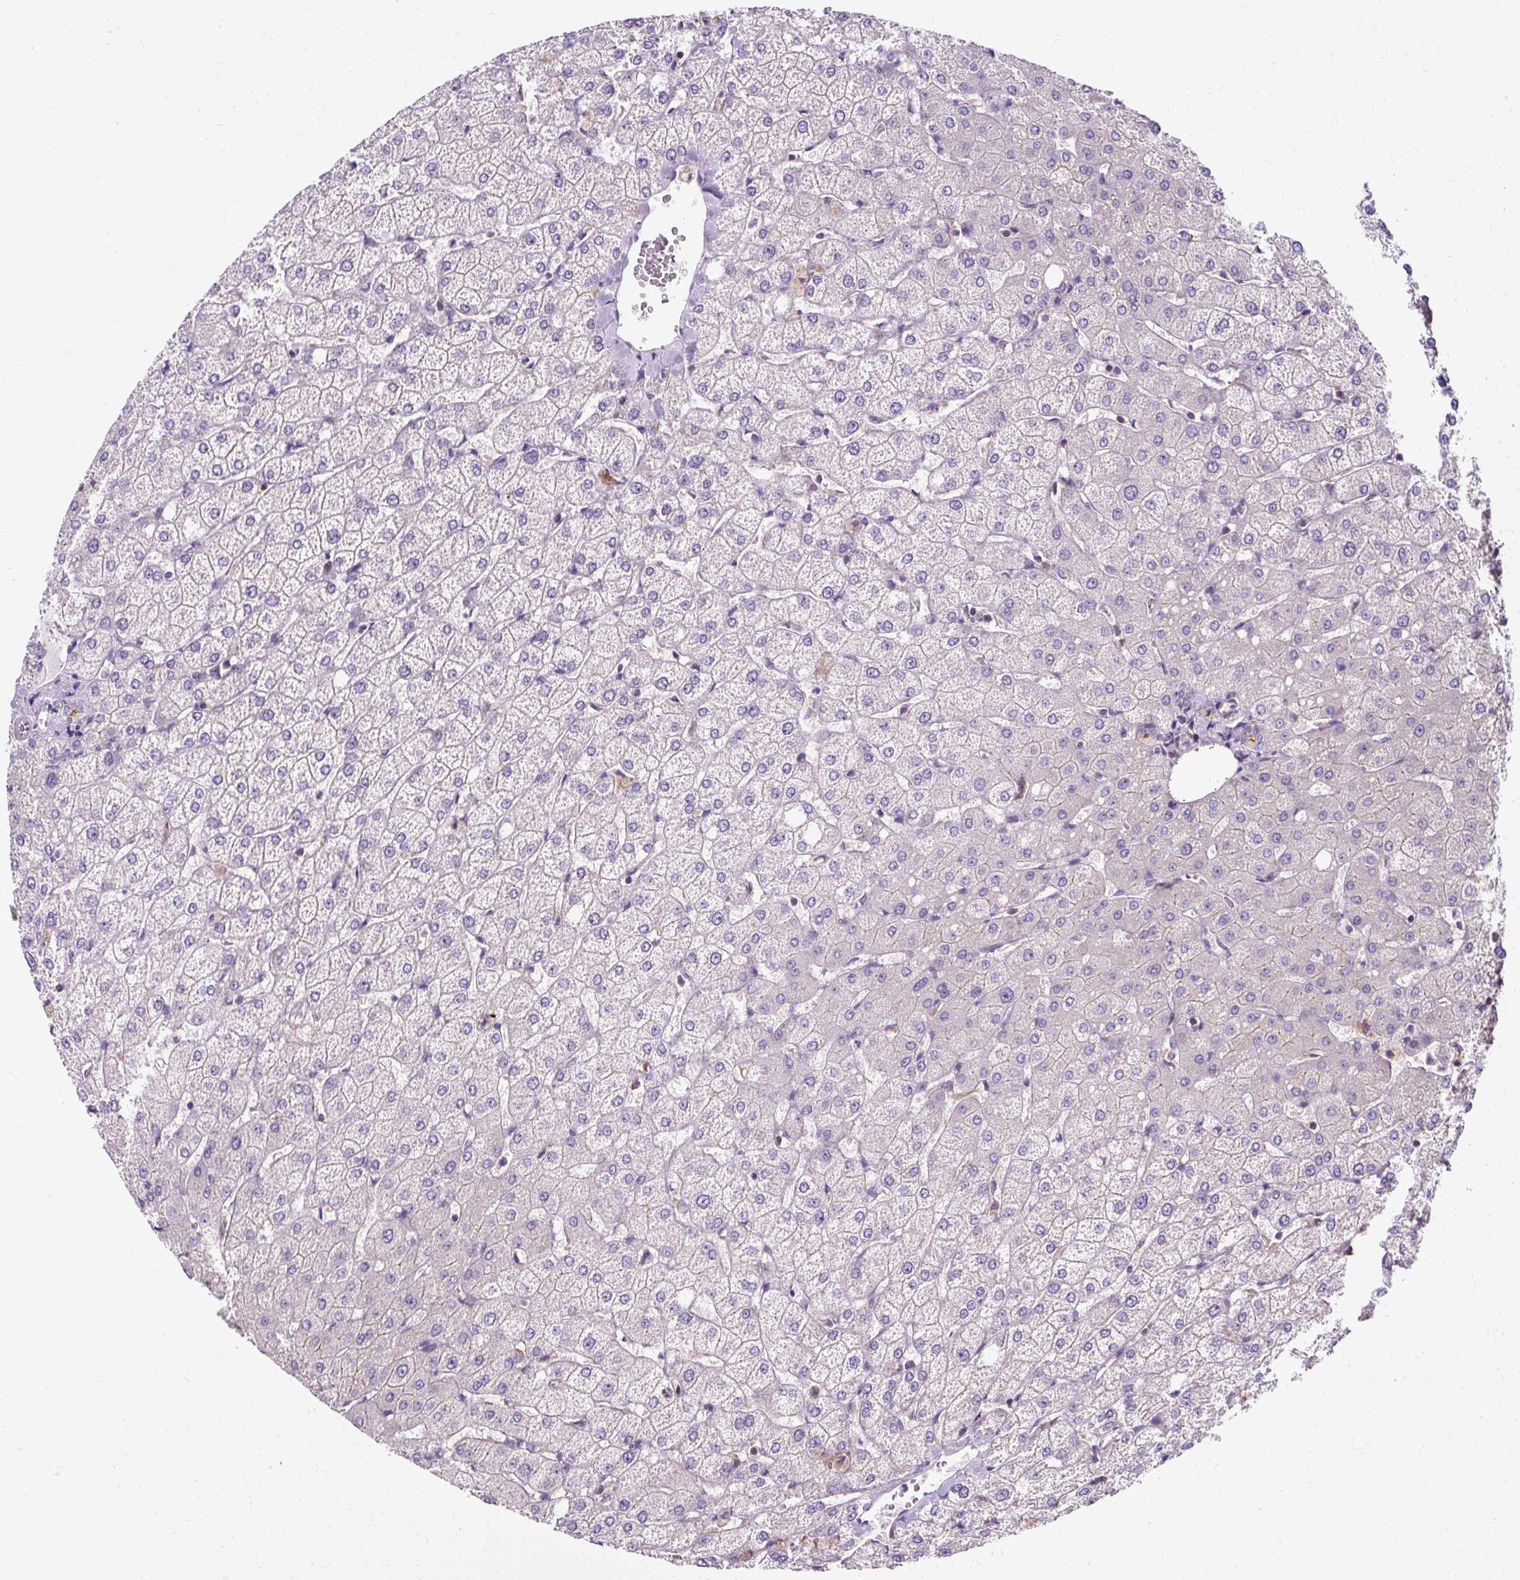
{"staining": {"intensity": "negative", "quantity": "none", "location": "none"}, "tissue": "liver", "cell_type": "Cholangiocytes", "image_type": "normal", "snomed": [{"axis": "morphology", "description": "Normal tissue, NOS"}, {"axis": "topography", "description": "Liver"}], "caption": "High magnification brightfield microscopy of unremarkable liver stained with DAB (brown) and counterstained with hematoxylin (blue): cholangiocytes show no significant staining.", "gene": "ZNF555", "patient": {"sex": "female", "age": 54}}